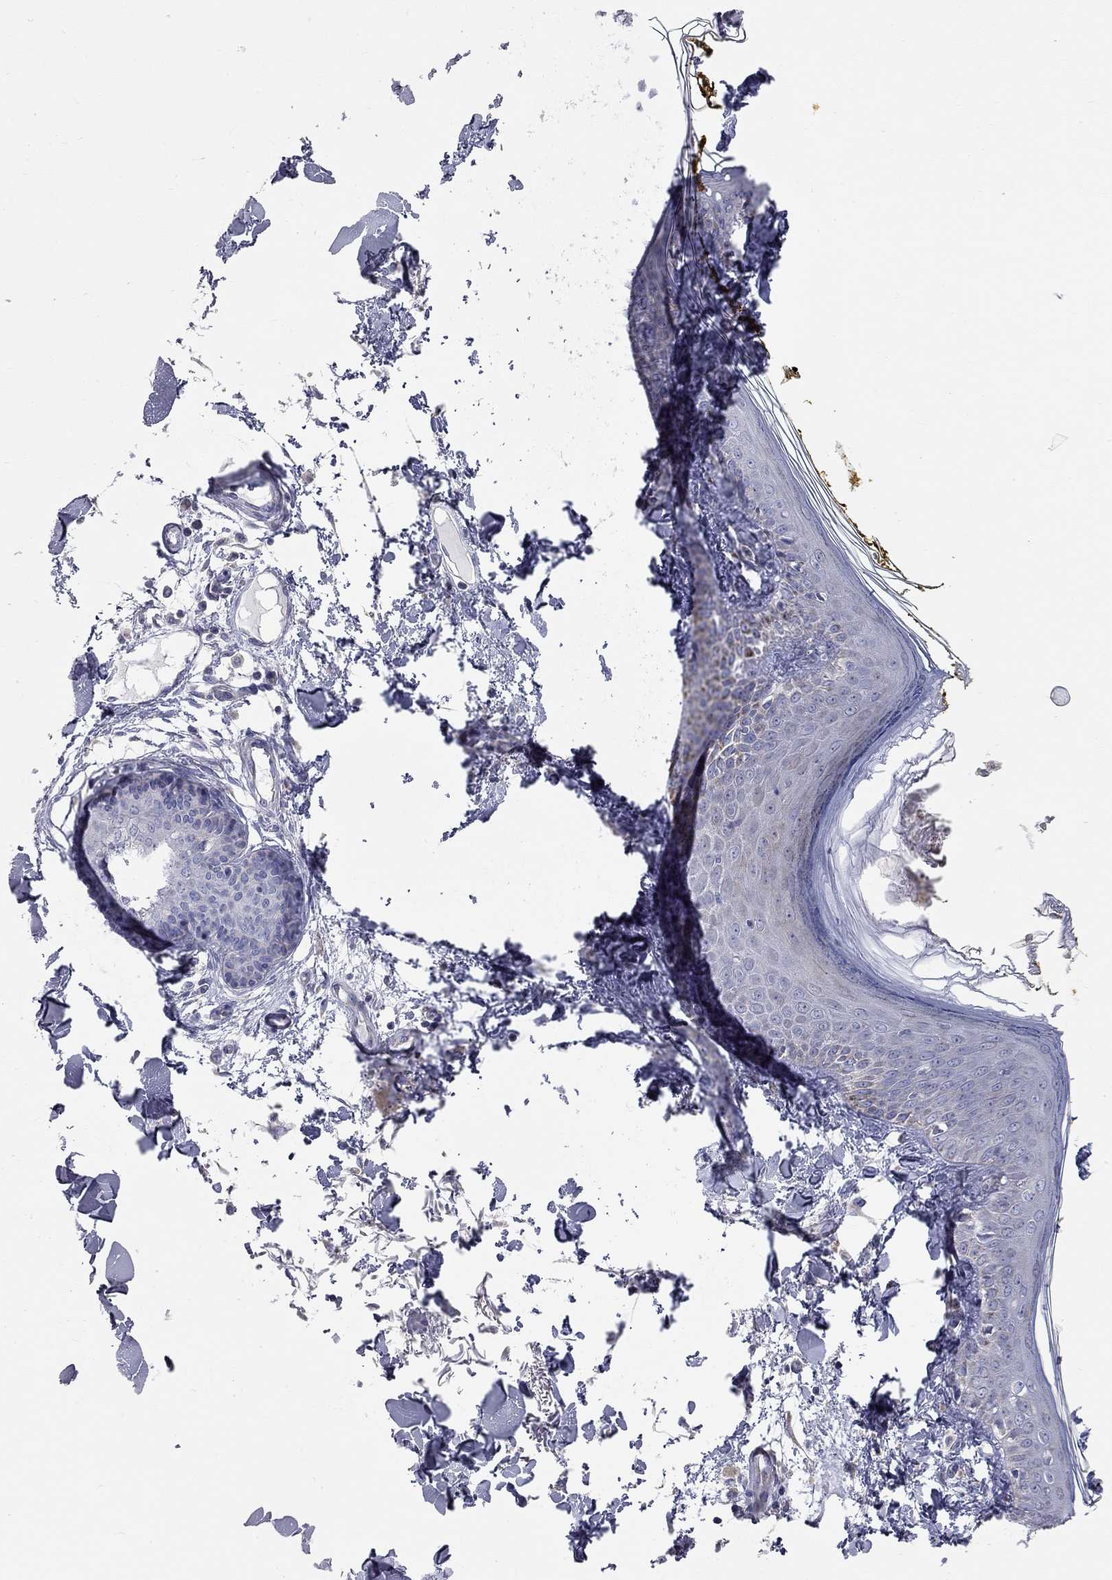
{"staining": {"intensity": "negative", "quantity": "none", "location": "none"}, "tissue": "skin", "cell_type": "Fibroblasts", "image_type": "normal", "snomed": [{"axis": "morphology", "description": "Normal tissue, NOS"}, {"axis": "topography", "description": "Skin"}], "caption": "Protein analysis of unremarkable skin demonstrates no significant staining in fibroblasts.", "gene": "CFAP161", "patient": {"sex": "male", "age": 76}}